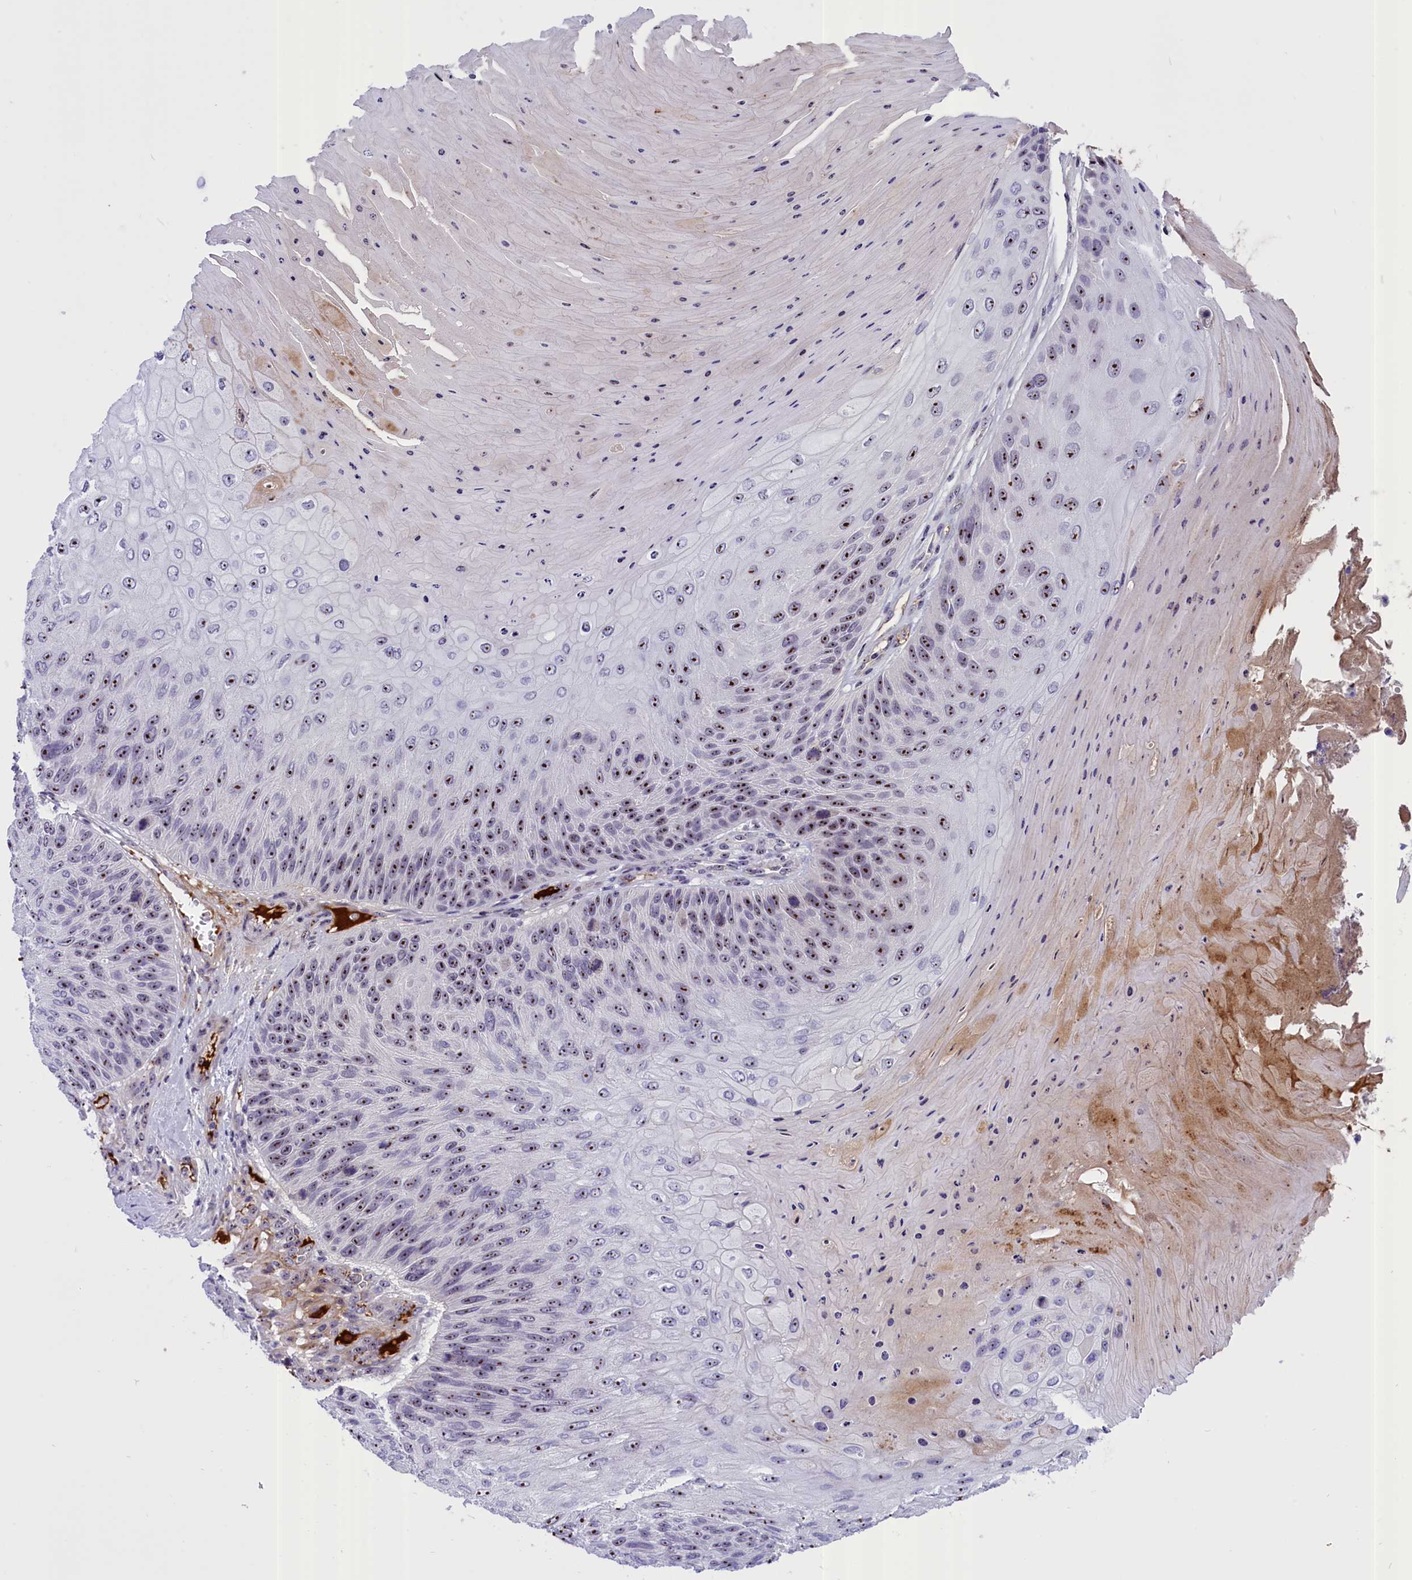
{"staining": {"intensity": "strong", "quantity": "25%-75%", "location": "nuclear"}, "tissue": "skin cancer", "cell_type": "Tumor cells", "image_type": "cancer", "snomed": [{"axis": "morphology", "description": "Squamous cell carcinoma, NOS"}, {"axis": "topography", "description": "Skin"}], "caption": "An IHC photomicrograph of neoplastic tissue is shown. Protein staining in brown shows strong nuclear positivity in skin cancer within tumor cells.", "gene": "TBL3", "patient": {"sex": "female", "age": 88}}